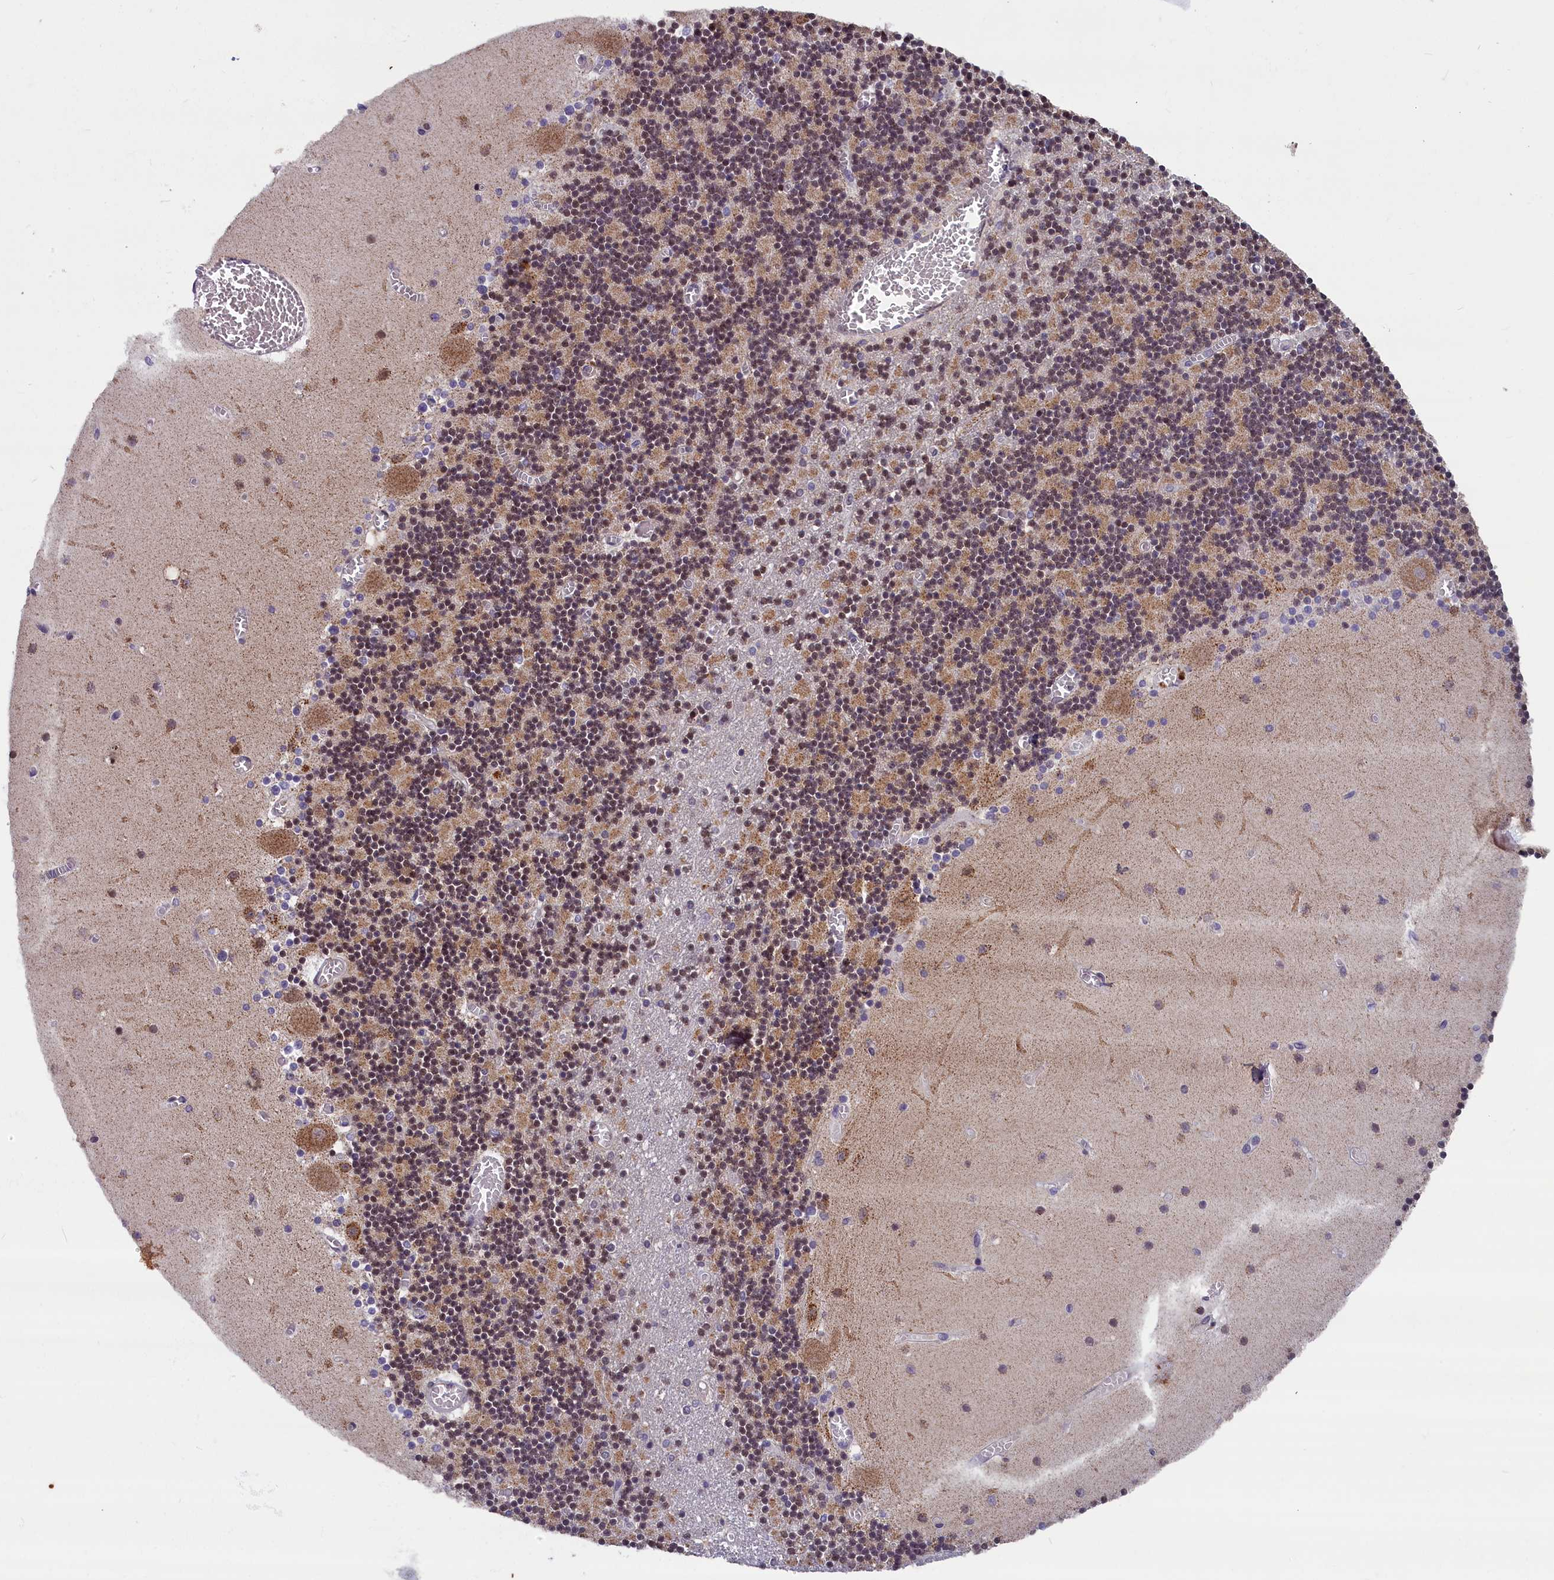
{"staining": {"intensity": "moderate", "quantity": "25%-75%", "location": "cytoplasmic/membranous,nuclear"}, "tissue": "cerebellum", "cell_type": "Cells in granular layer", "image_type": "normal", "snomed": [{"axis": "morphology", "description": "Normal tissue, NOS"}, {"axis": "topography", "description": "Cerebellum"}], "caption": "This photomicrograph reveals immunohistochemistry (IHC) staining of benign cerebellum, with medium moderate cytoplasmic/membranous,nuclear staining in approximately 25%-75% of cells in granular layer.", "gene": "KCNK6", "patient": {"sex": "female", "age": 28}}